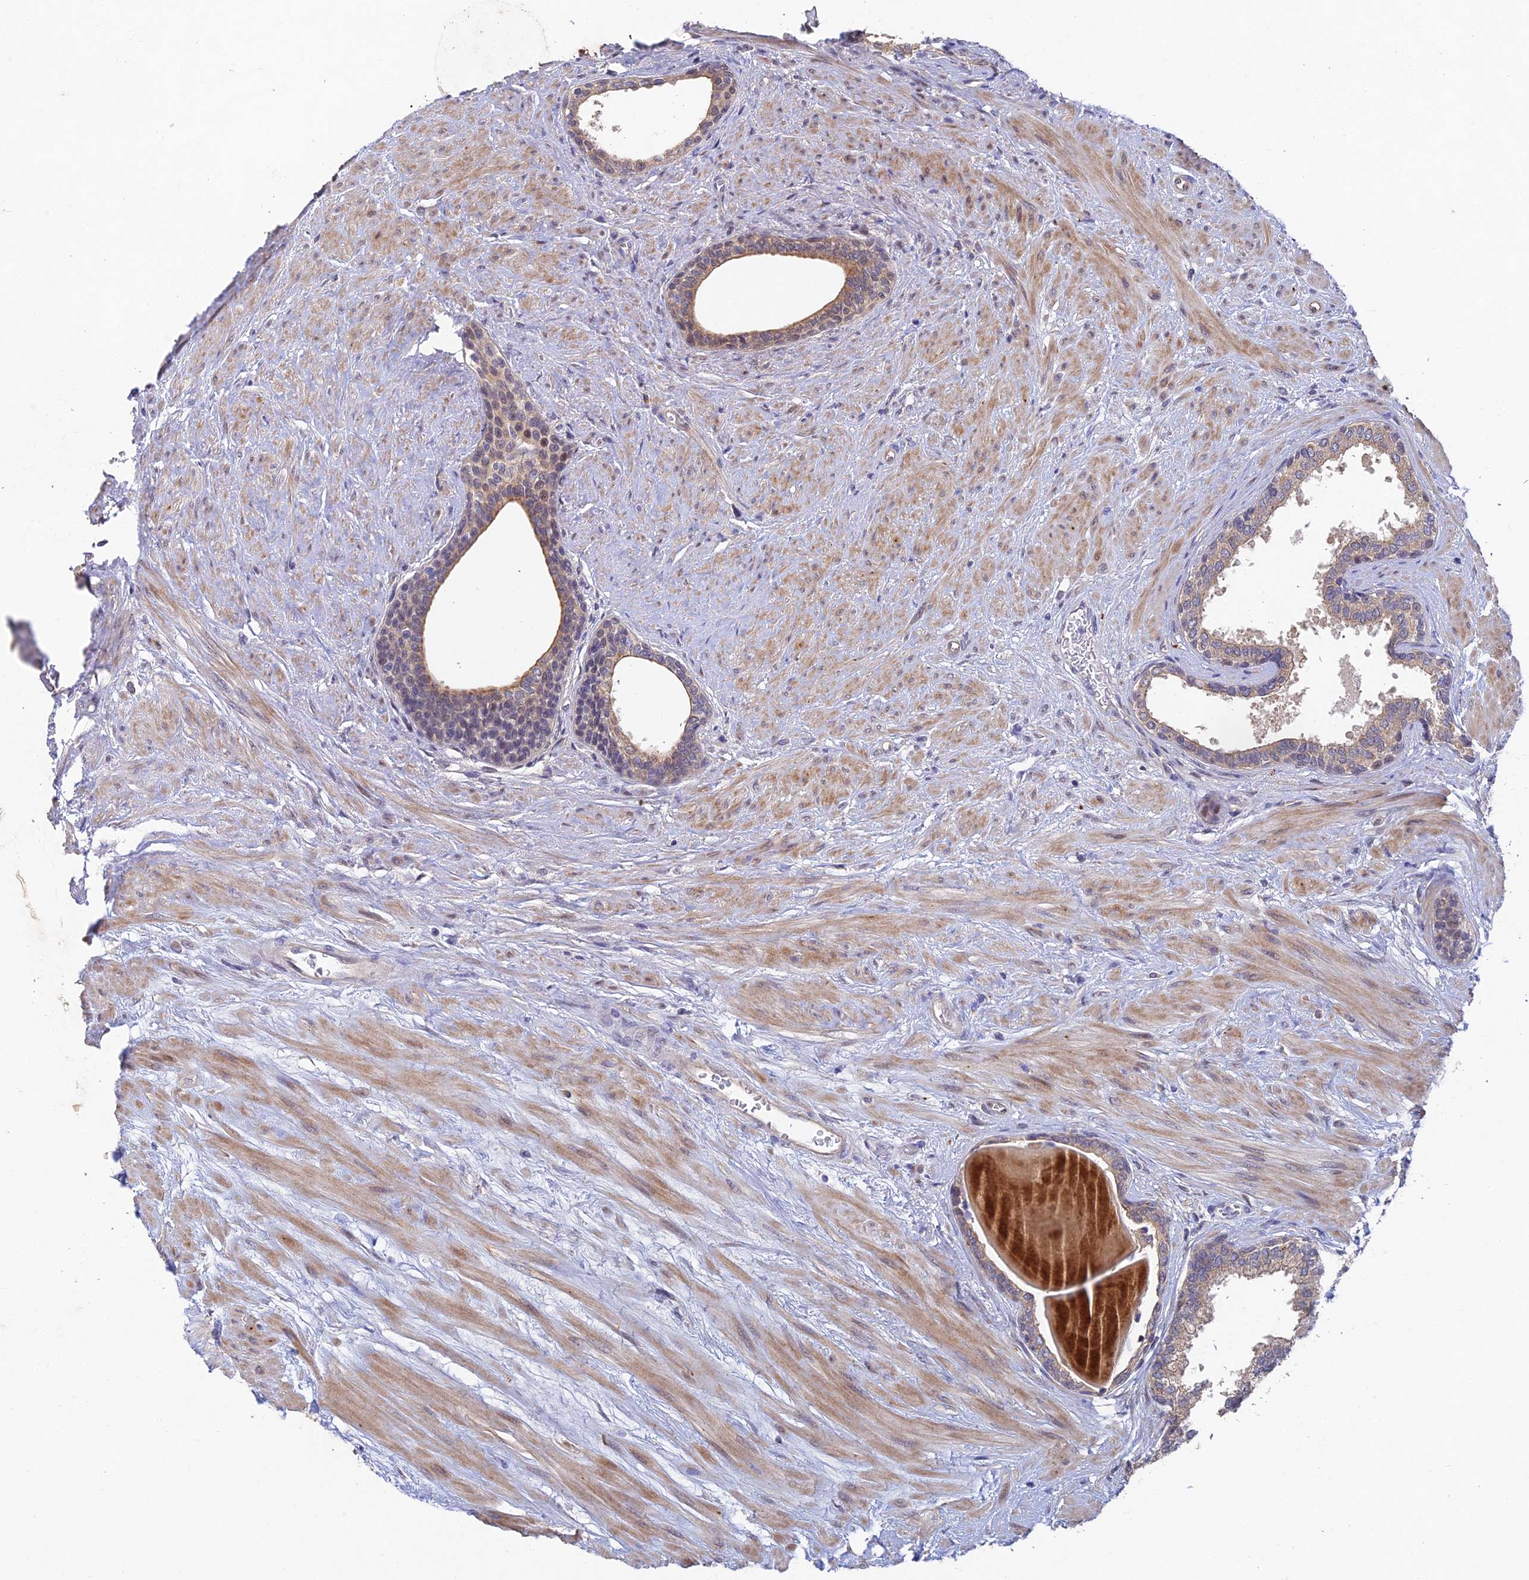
{"staining": {"intensity": "moderate", "quantity": ">75%", "location": "cytoplasmic/membranous"}, "tissue": "prostate", "cell_type": "Glandular cells", "image_type": "normal", "snomed": [{"axis": "morphology", "description": "Normal tissue, NOS"}, {"axis": "topography", "description": "Prostate"}], "caption": "High-power microscopy captured an immunohistochemistry photomicrograph of normal prostate, revealing moderate cytoplasmic/membranous expression in about >75% of glandular cells.", "gene": "NSMCE1", "patient": {"sex": "male", "age": 57}}